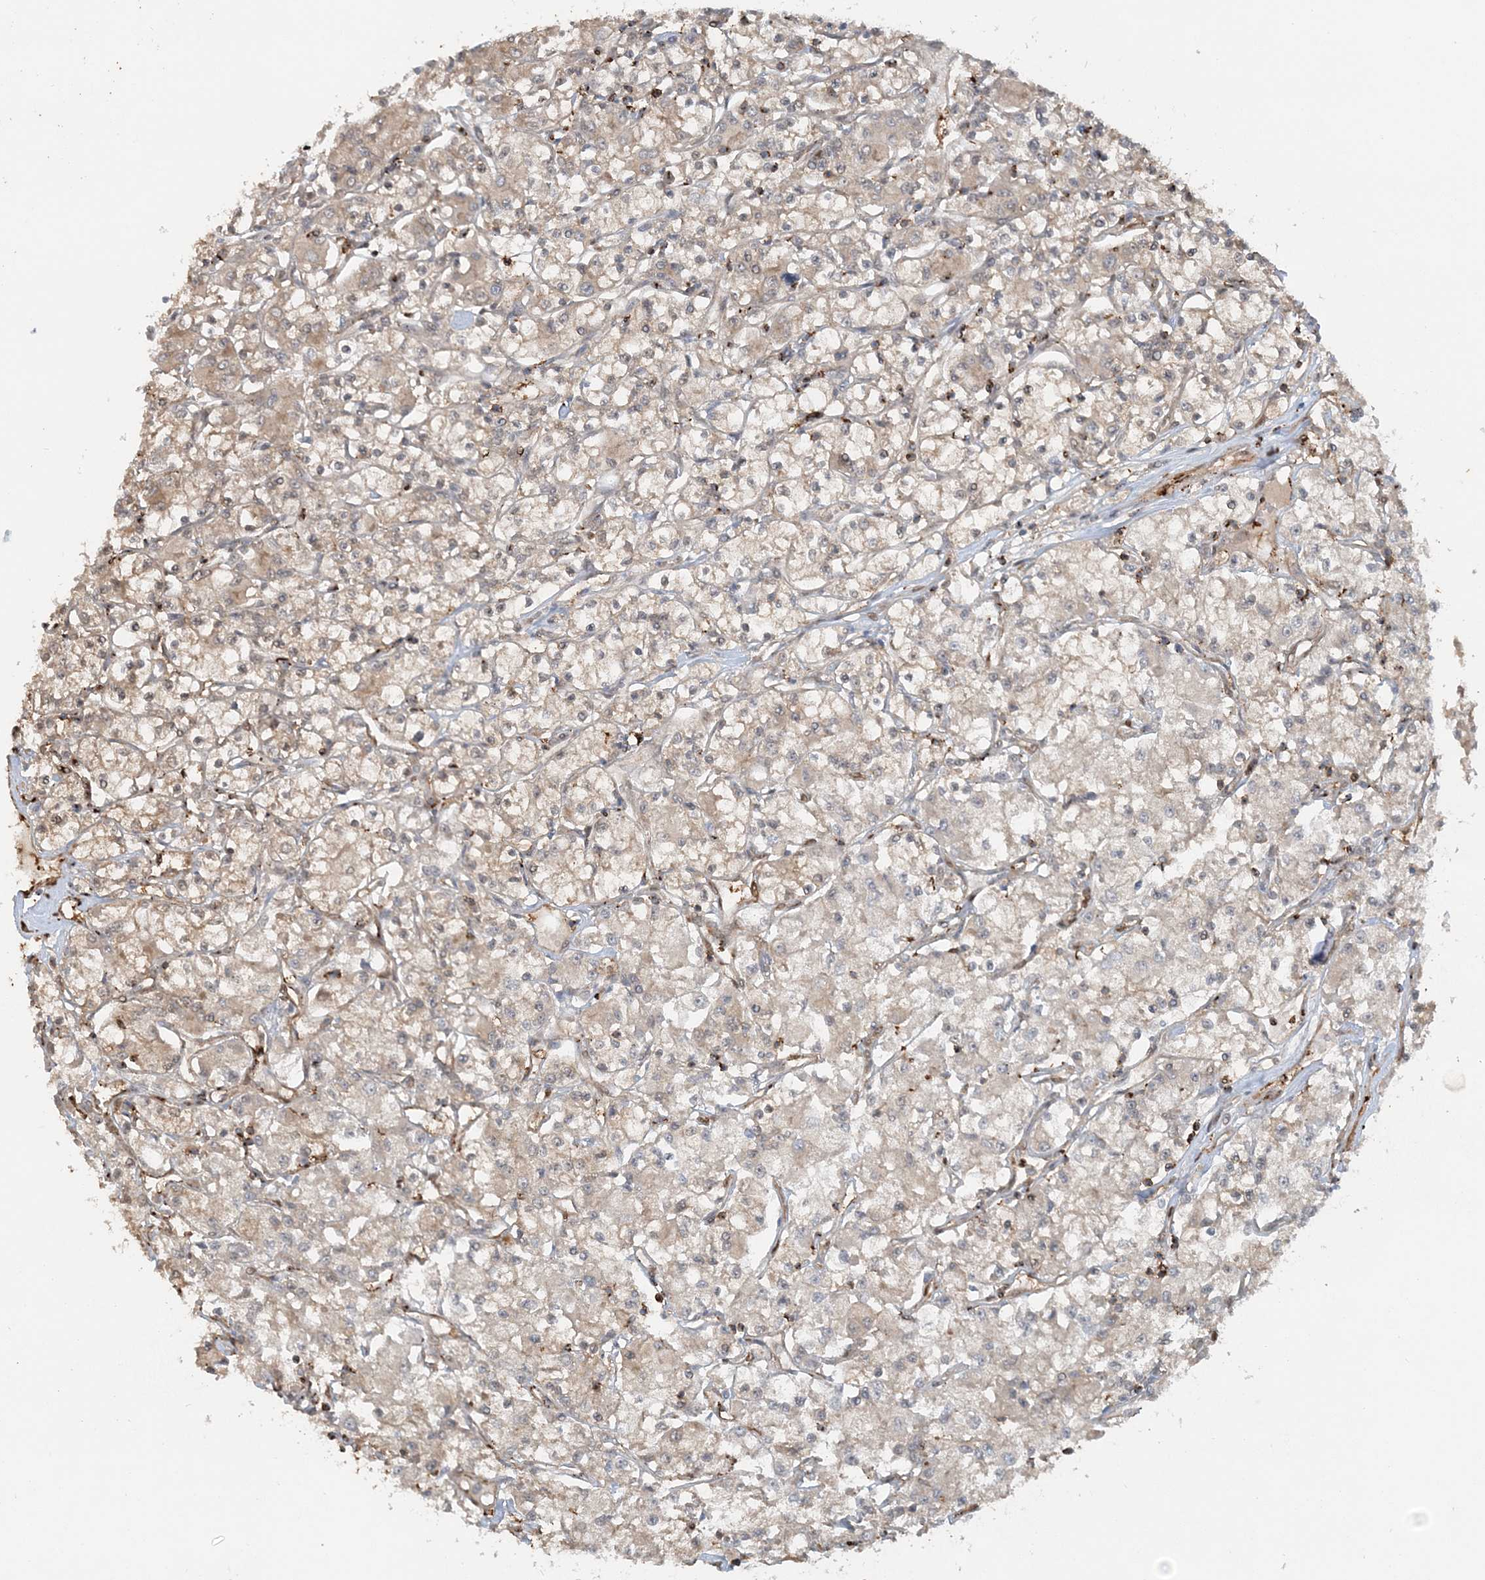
{"staining": {"intensity": "moderate", "quantity": "<25%", "location": "cytoplasmic/membranous"}, "tissue": "renal cancer", "cell_type": "Tumor cells", "image_type": "cancer", "snomed": [{"axis": "morphology", "description": "Adenocarcinoma, NOS"}, {"axis": "topography", "description": "Kidney"}], "caption": "Protein staining displays moderate cytoplasmic/membranous expression in about <25% of tumor cells in renal adenocarcinoma. (DAB IHC, brown staining for protein, blue staining for nuclei).", "gene": "DSTN", "patient": {"sex": "female", "age": 59}}